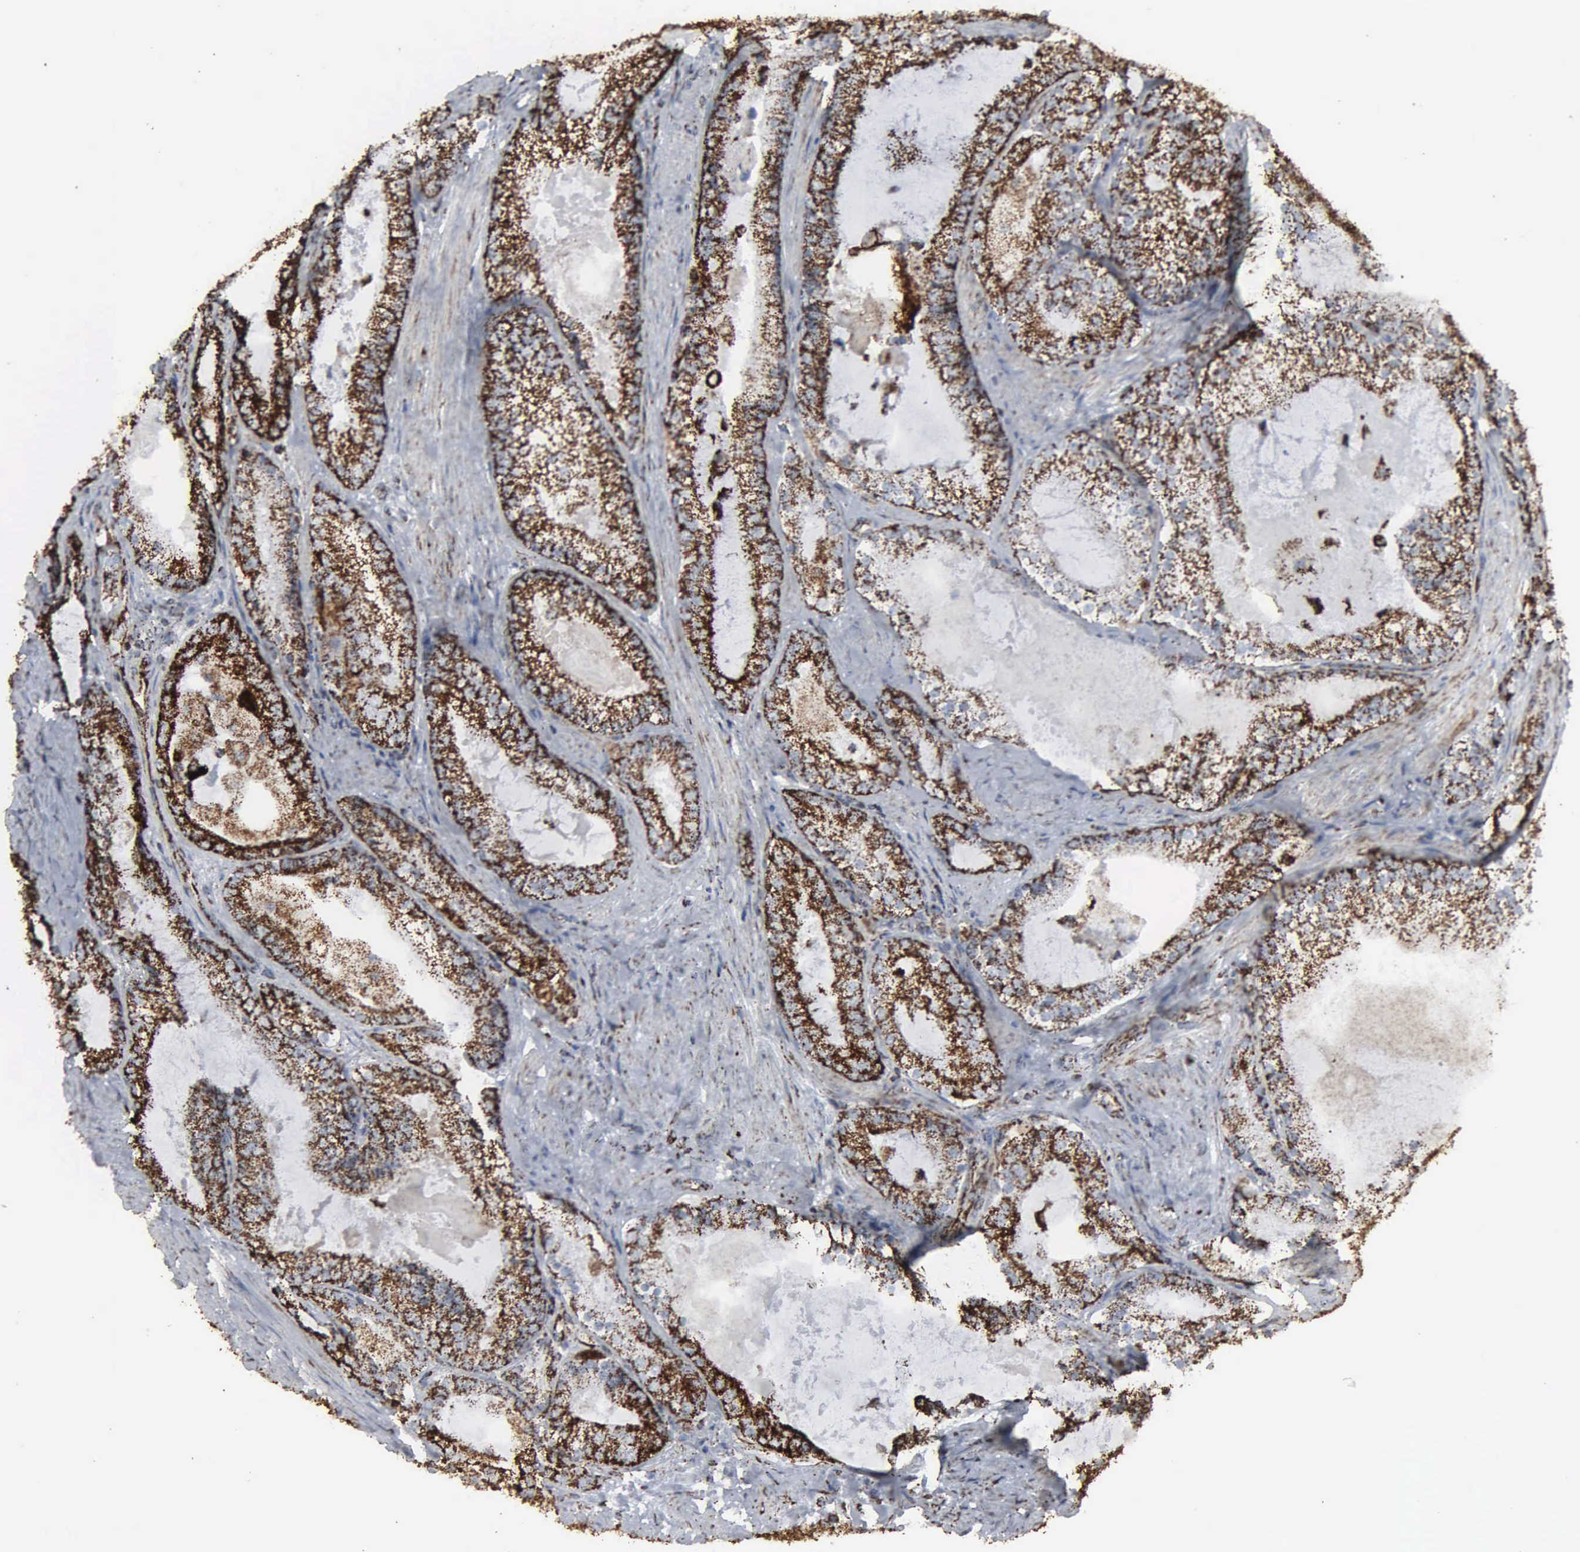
{"staining": {"intensity": "strong", "quantity": ">75%", "location": "cytoplasmic/membranous"}, "tissue": "prostate cancer", "cell_type": "Tumor cells", "image_type": "cancer", "snomed": [{"axis": "morphology", "description": "Adenocarcinoma, High grade"}, {"axis": "topography", "description": "Prostate"}], "caption": "This is an image of immunohistochemistry (IHC) staining of prostate cancer (adenocarcinoma (high-grade)), which shows strong expression in the cytoplasmic/membranous of tumor cells.", "gene": "HSPA9", "patient": {"sex": "male", "age": 63}}